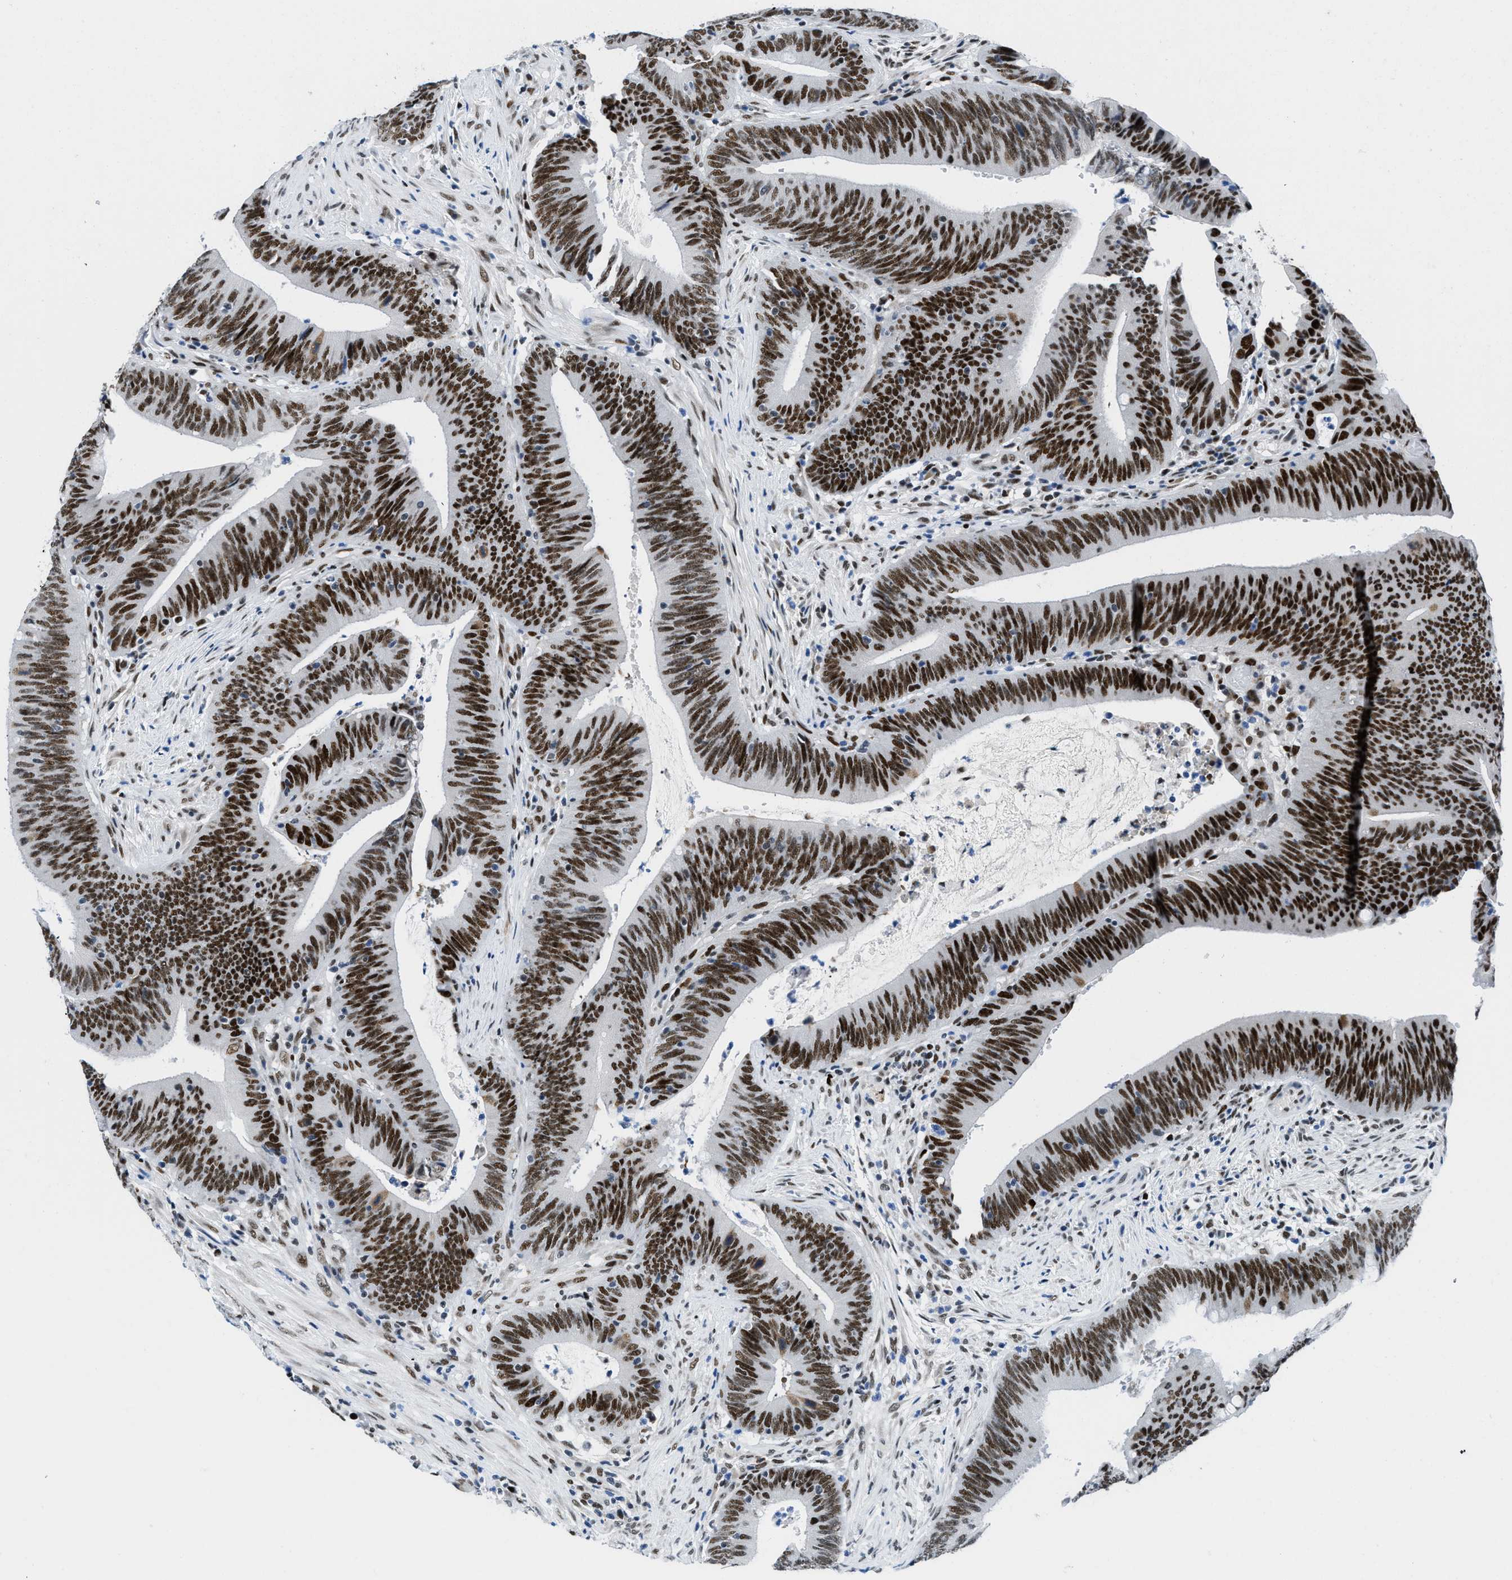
{"staining": {"intensity": "strong", "quantity": ">75%", "location": "nuclear"}, "tissue": "colorectal cancer", "cell_type": "Tumor cells", "image_type": "cancer", "snomed": [{"axis": "morphology", "description": "Normal tissue, NOS"}, {"axis": "morphology", "description": "Adenocarcinoma, NOS"}, {"axis": "topography", "description": "Rectum"}], "caption": "IHC photomicrograph of human adenocarcinoma (colorectal) stained for a protein (brown), which displays high levels of strong nuclear positivity in about >75% of tumor cells.", "gene": "SMARCAD1", "patient": {"sex": "female", "age": 66}}